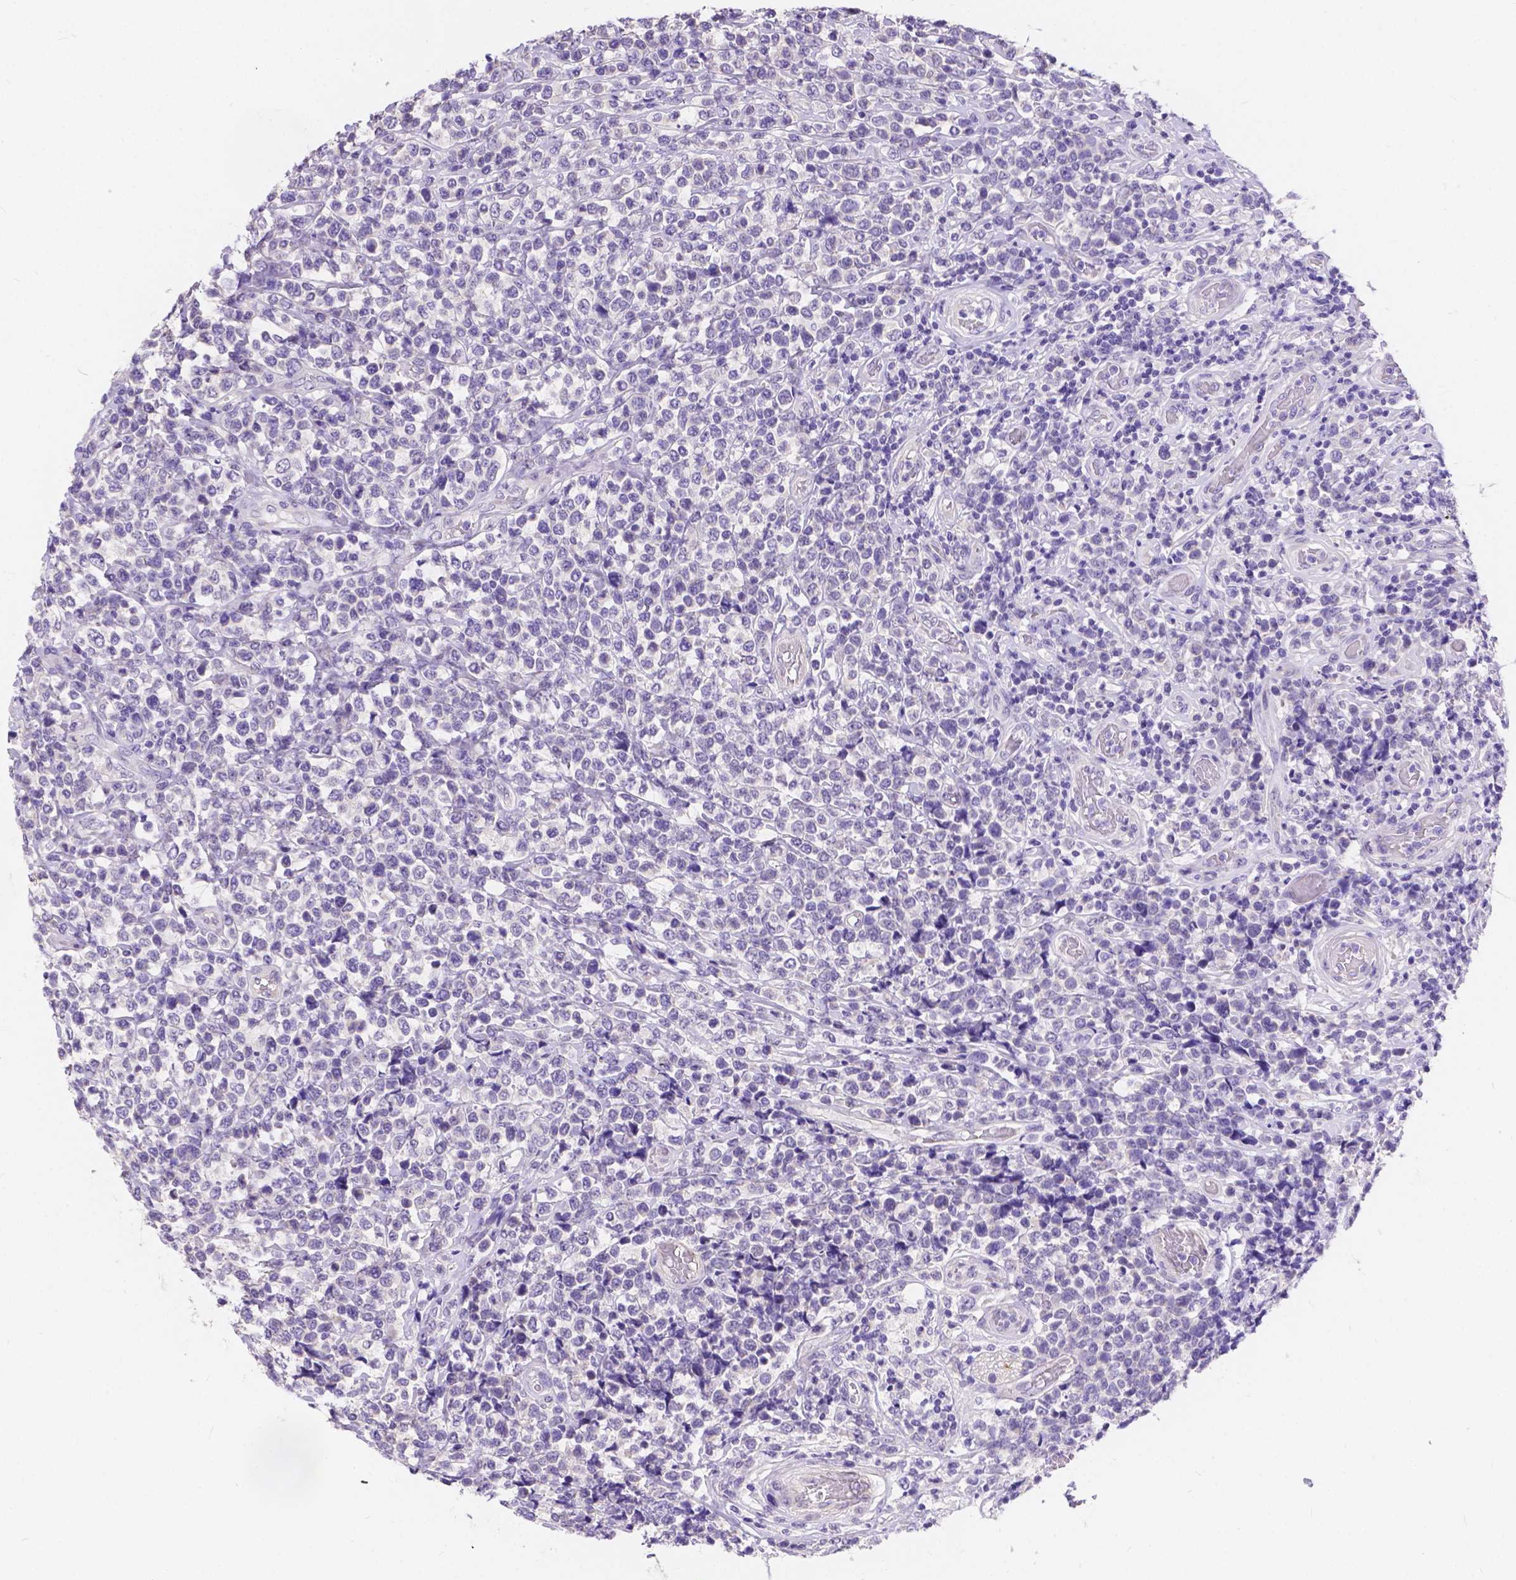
{"staining": {"intensity": "negative", "quantity": "none", "location": "none"}, "tissue": "lymphoma", "cell_type": "Tumor cells", "image_type": "cancer", "snomed": [{"axis": "morphology", "description": "Malignant lymphoma, non-Hodgkin's type, High grade"}, {"axis": "topography", "description": "Soft tissue"}], "caption": "A high-resolution histopathology image shows immunohistochemistry staining of lymphoma, which exhibits no significant staining in tumor cells. Brightfield microscopy of immunohistochemistry (IHC) stained with DAB (brown) and hematoxylin (blue), captured at high magnification.", "gene": "DLEC1", "patient": {"sex": "female", "age": 56}}